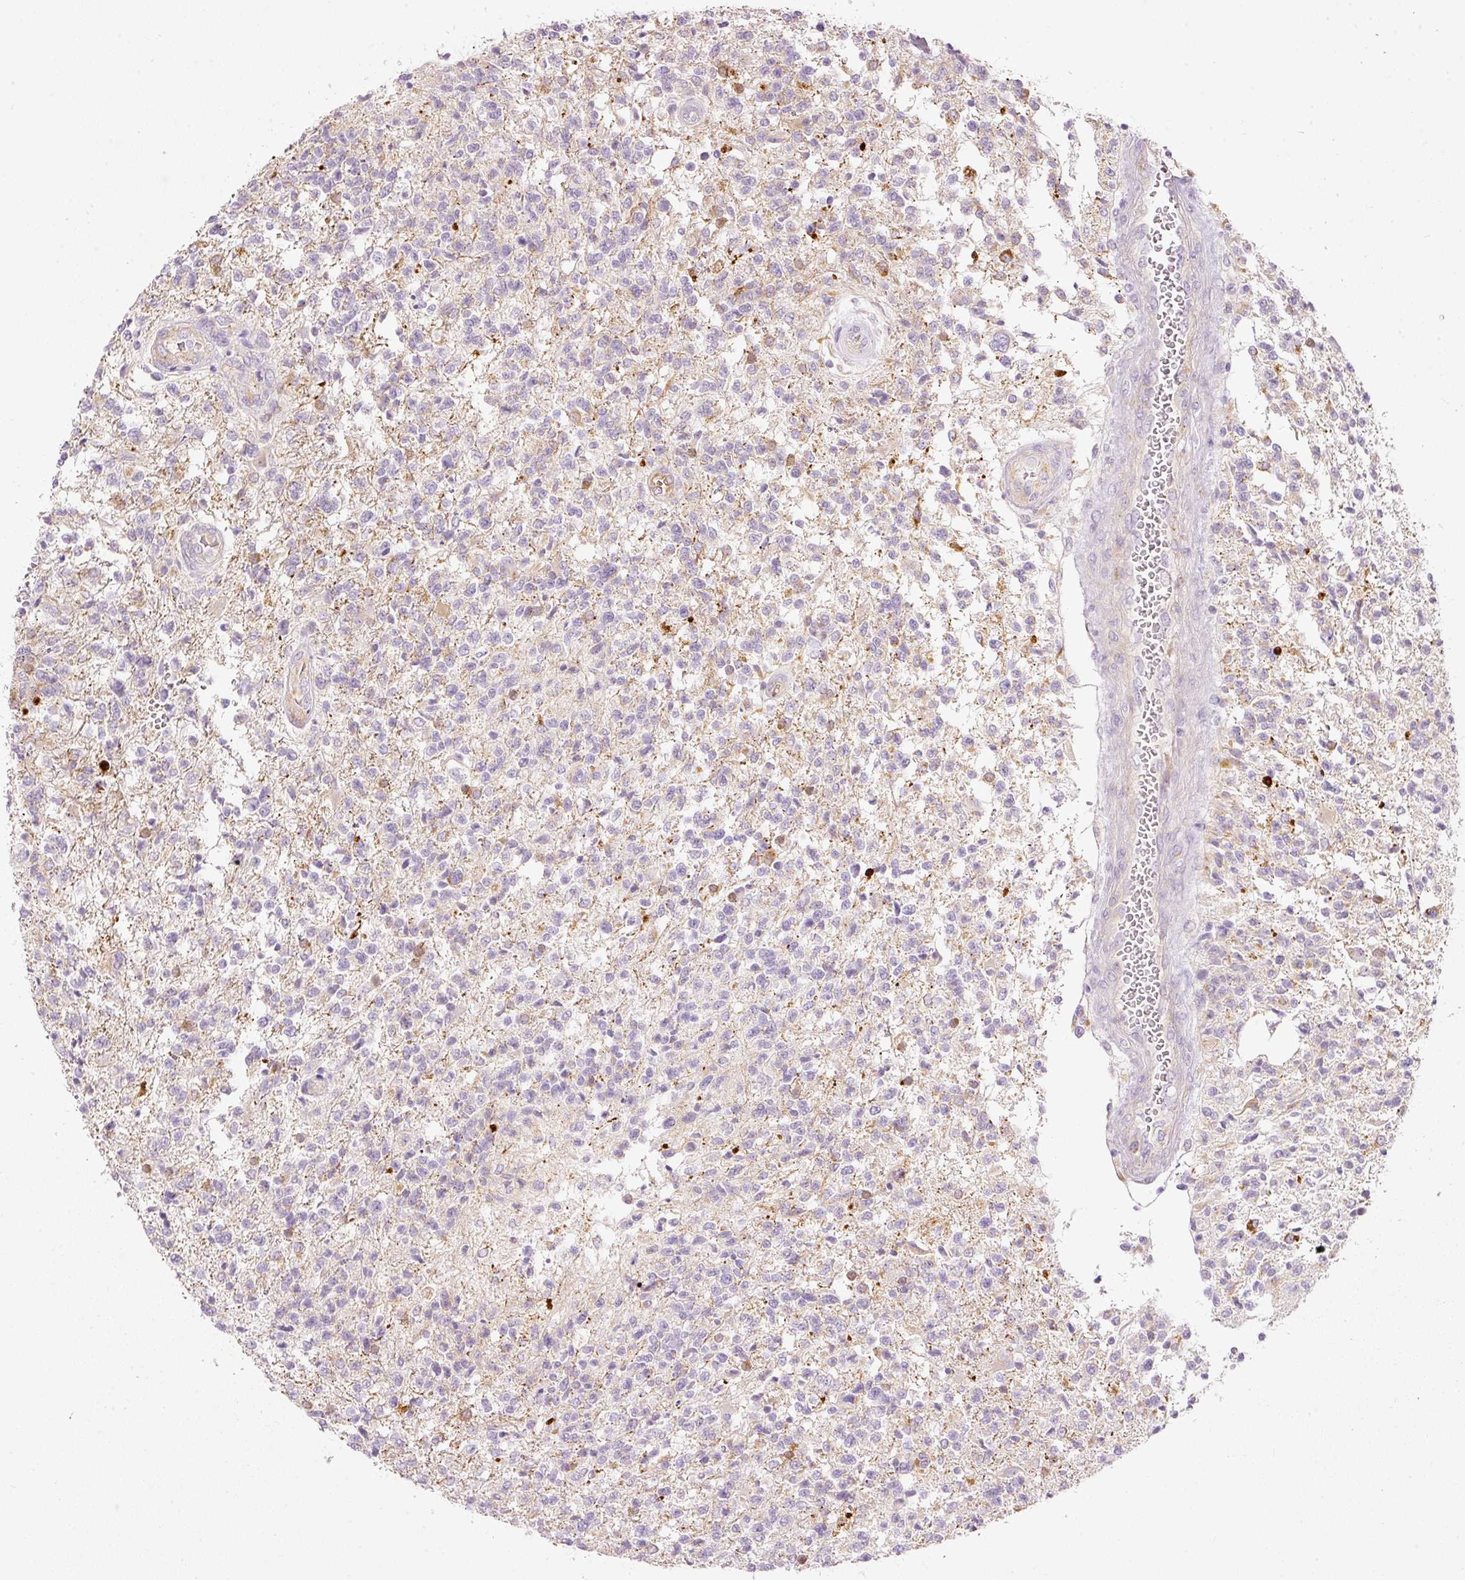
{"staining": {"intensity": "negative", "quantity": "none", "location": "none"}, "tissue": "glioma", "cell_type": "Tumor cells", "image_type": "cancer", "snomed": [{"axis": "morphology", "description": "Glioma, malignant, High grade"}, {"axis": "topography", "description": "Brain"}], "caption": "IHC histopathology image of neoplastic tissue: human malignant glioma (high-grade) stained with DAB displays no significant protein positivity in tumor cells. (Stains: DAB immunohistochemistry (IHC) with hematoxylin counter stain, Microscopy: brightfield microscopy at high magnification).", "gene": "MTHFD2", "patient": {"sex": "male", "age": 56}}